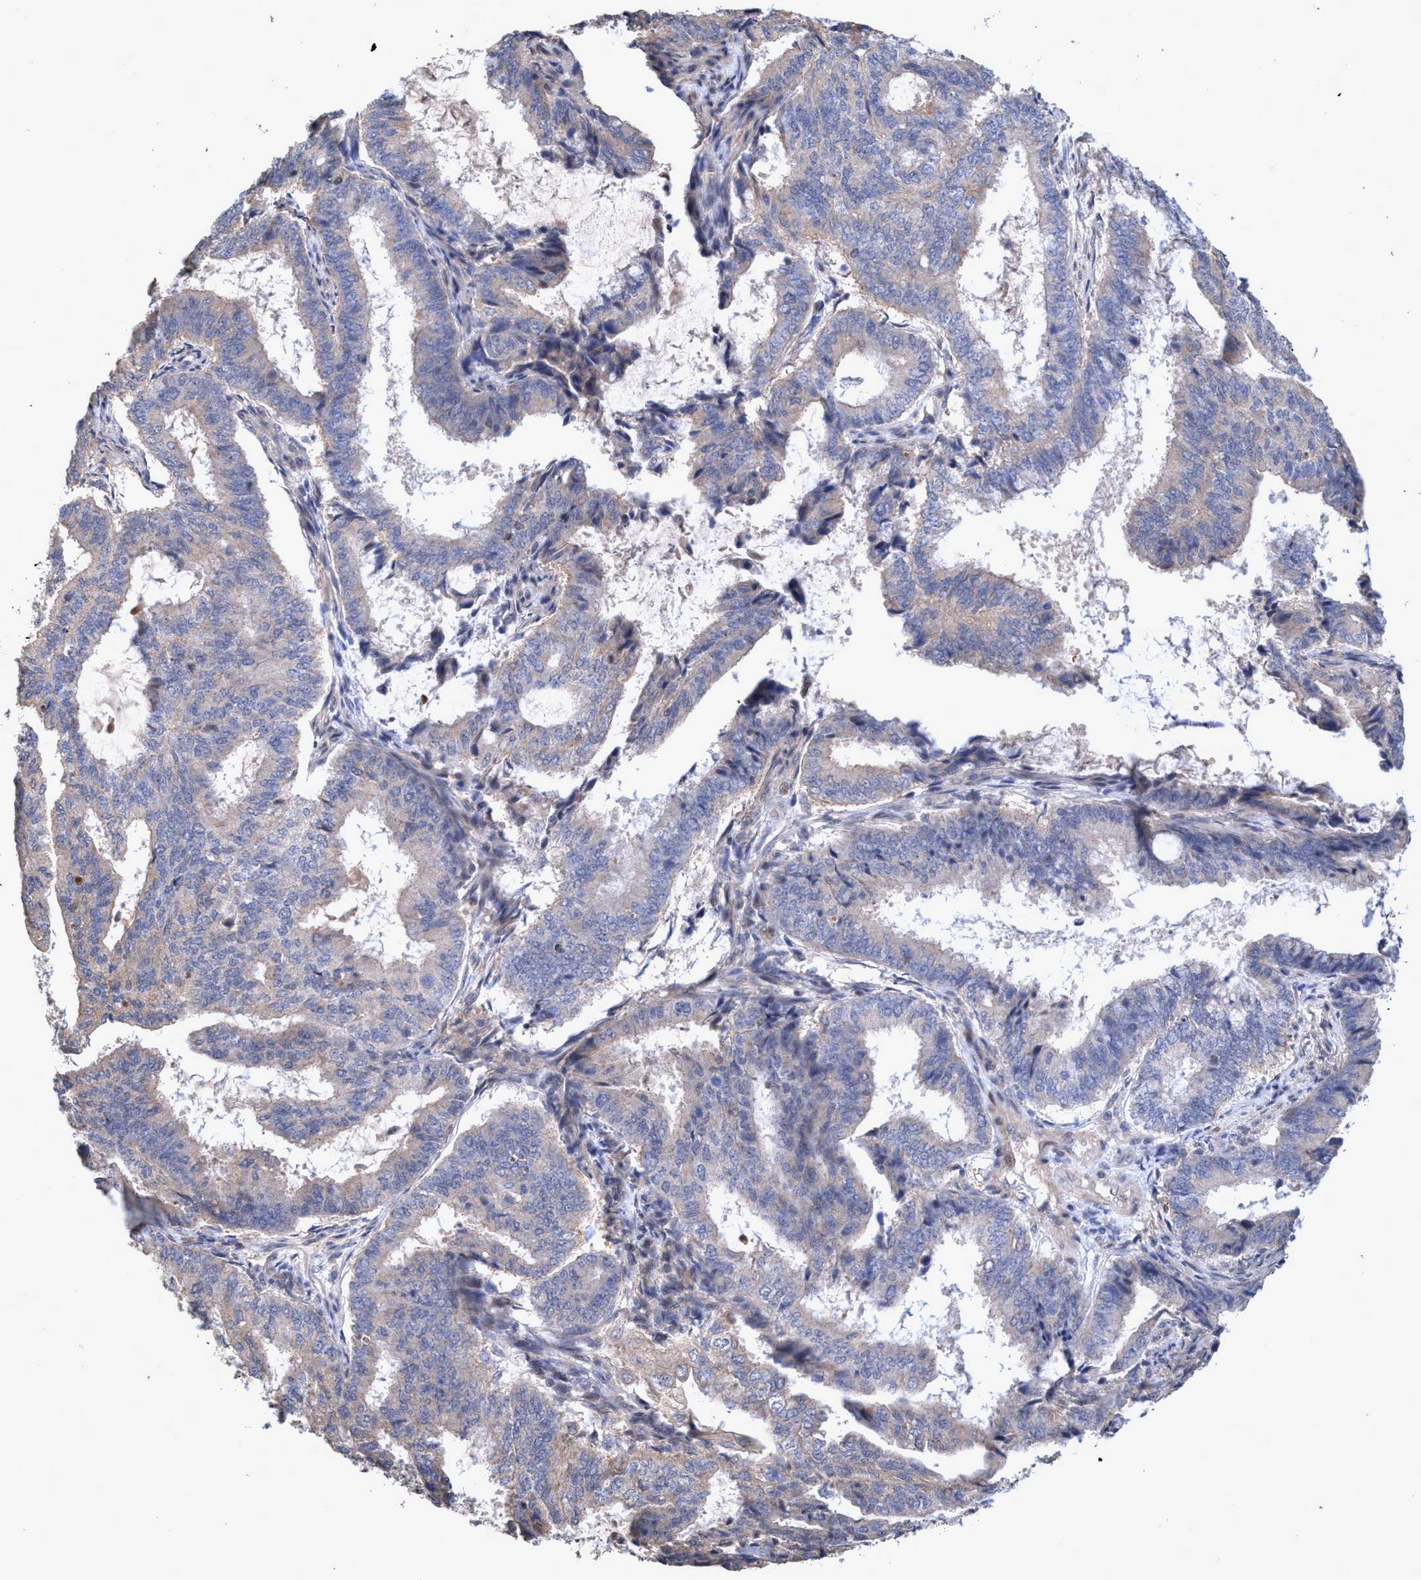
{"staining": {"intensity": "weak", "quantity": "<25%", "location": "cytoplasmic/membranous"}, "tissue": "endometrial cancer", "cell_type": "Tumor cells", "image_type": "cancer", "snomed": [{"axis": "morphology", "description": "Adenocarcinoma, NOS"}, {"axis": "topography", "description": "Endometrium"}], "caption": "Immunohistochemistry photomicrograph of neoplastic tissue: endometrial cancer stained with DAB (3,3'-diaminobenzidine) exhibits no significant protein positivity in tumor cells.", "gene": "ZNF677", "patient": {"sex": "female", "age": 51}}